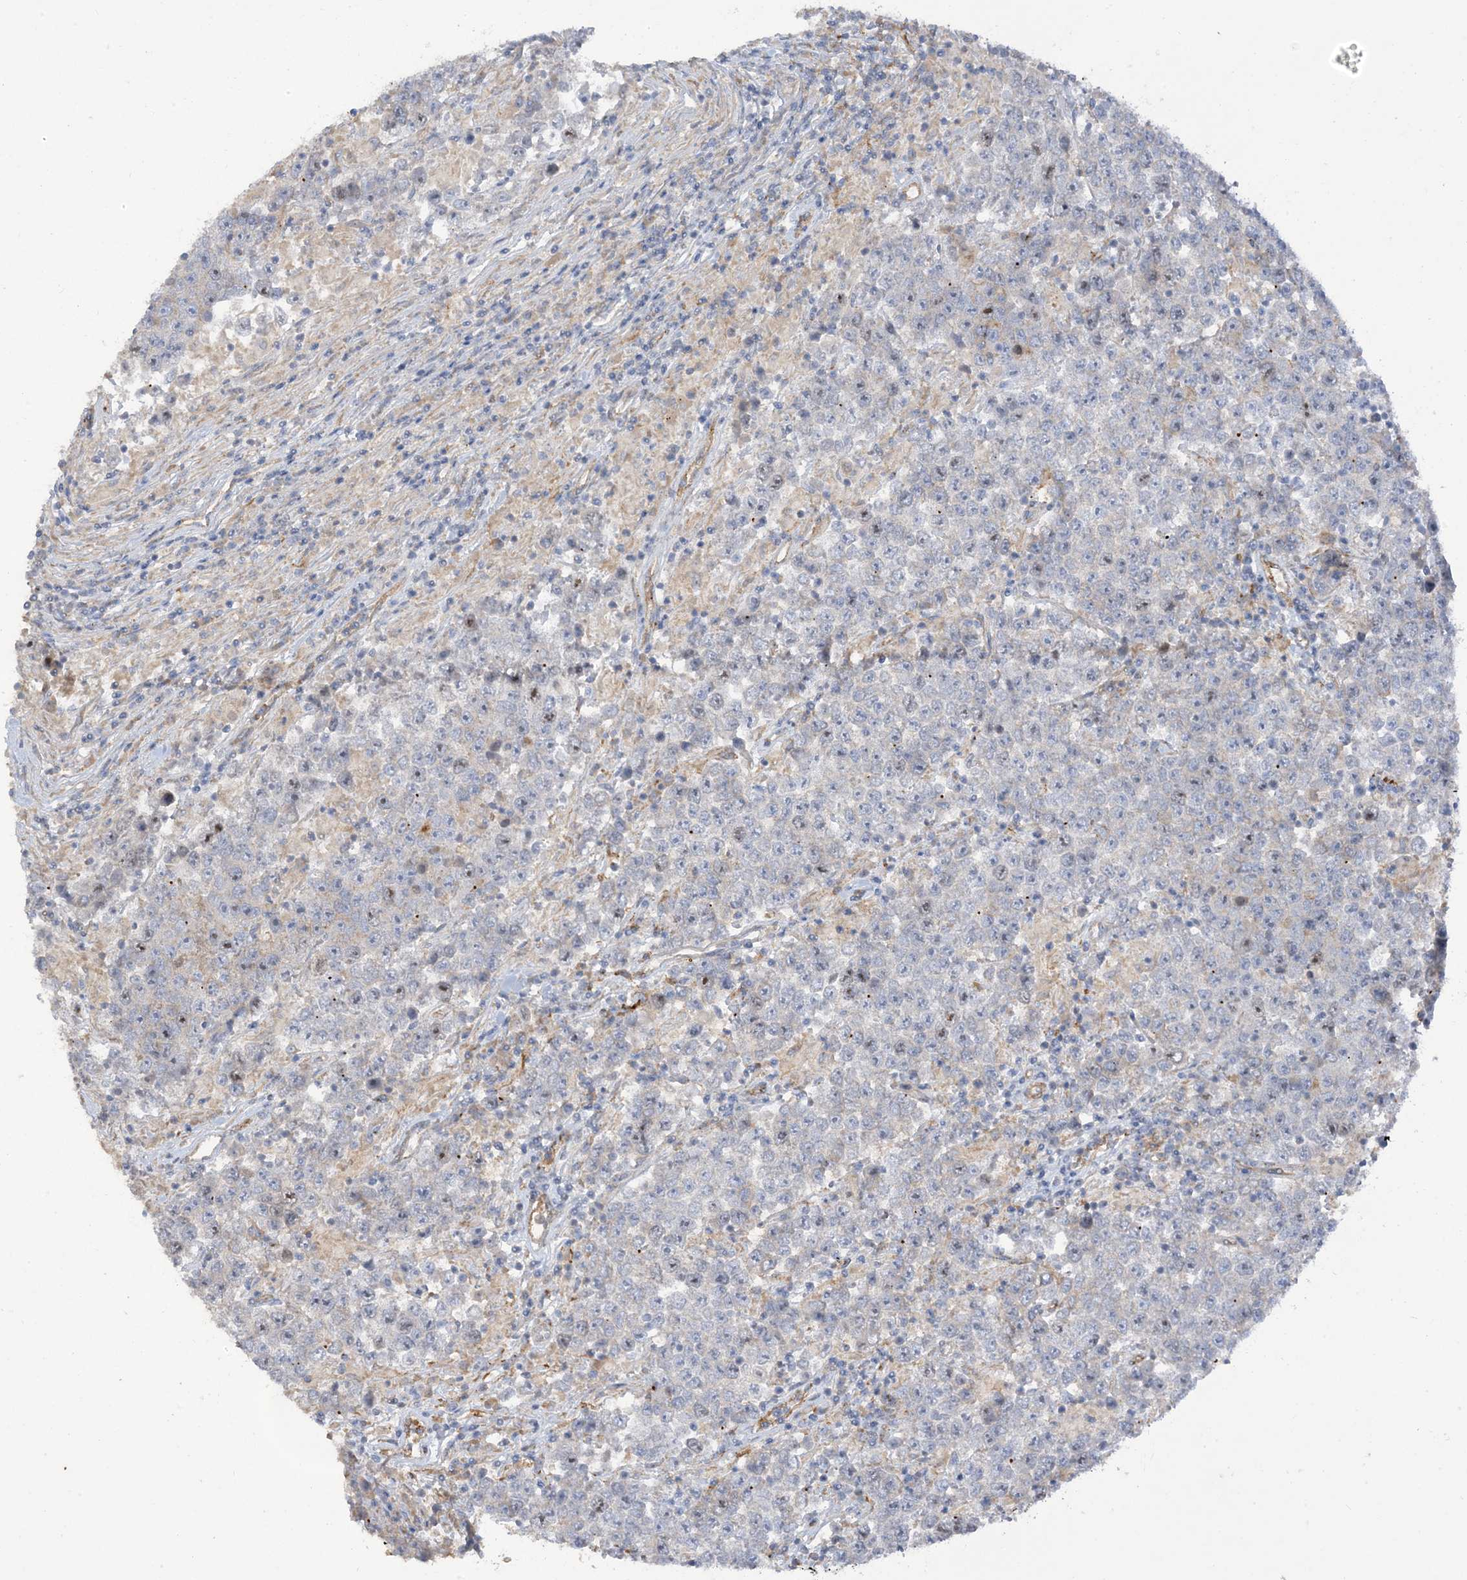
{"staining": {"intensity": "negative", "quantity": "none", "location": "none"}, "tissue": "testis cancer", "cell_type": "Tumor cells", "image_type": "cancer", "snomed": [{"axis": "morphology", "description": "Normal tissue, NOS"}, {"axis": "morphology", "description": "Urothelial carcinoma, High grade"}, {"axis": "morphology", "description": "Seminoma, NOS"}, {"axis": "morphology", "description": "Carcinoma, Embryonal, NOS"}, {"axis": "topography", "description": "Urinary bladder"}, {"axis": "topography", "description": "Testis"}], "caption": "DAB immunohistochemical staining of human seminoma (testis) shows no significant positivity in tumor cells.", "gene": "PEAR1", "patient": {"sex": "male", "age": 41}}